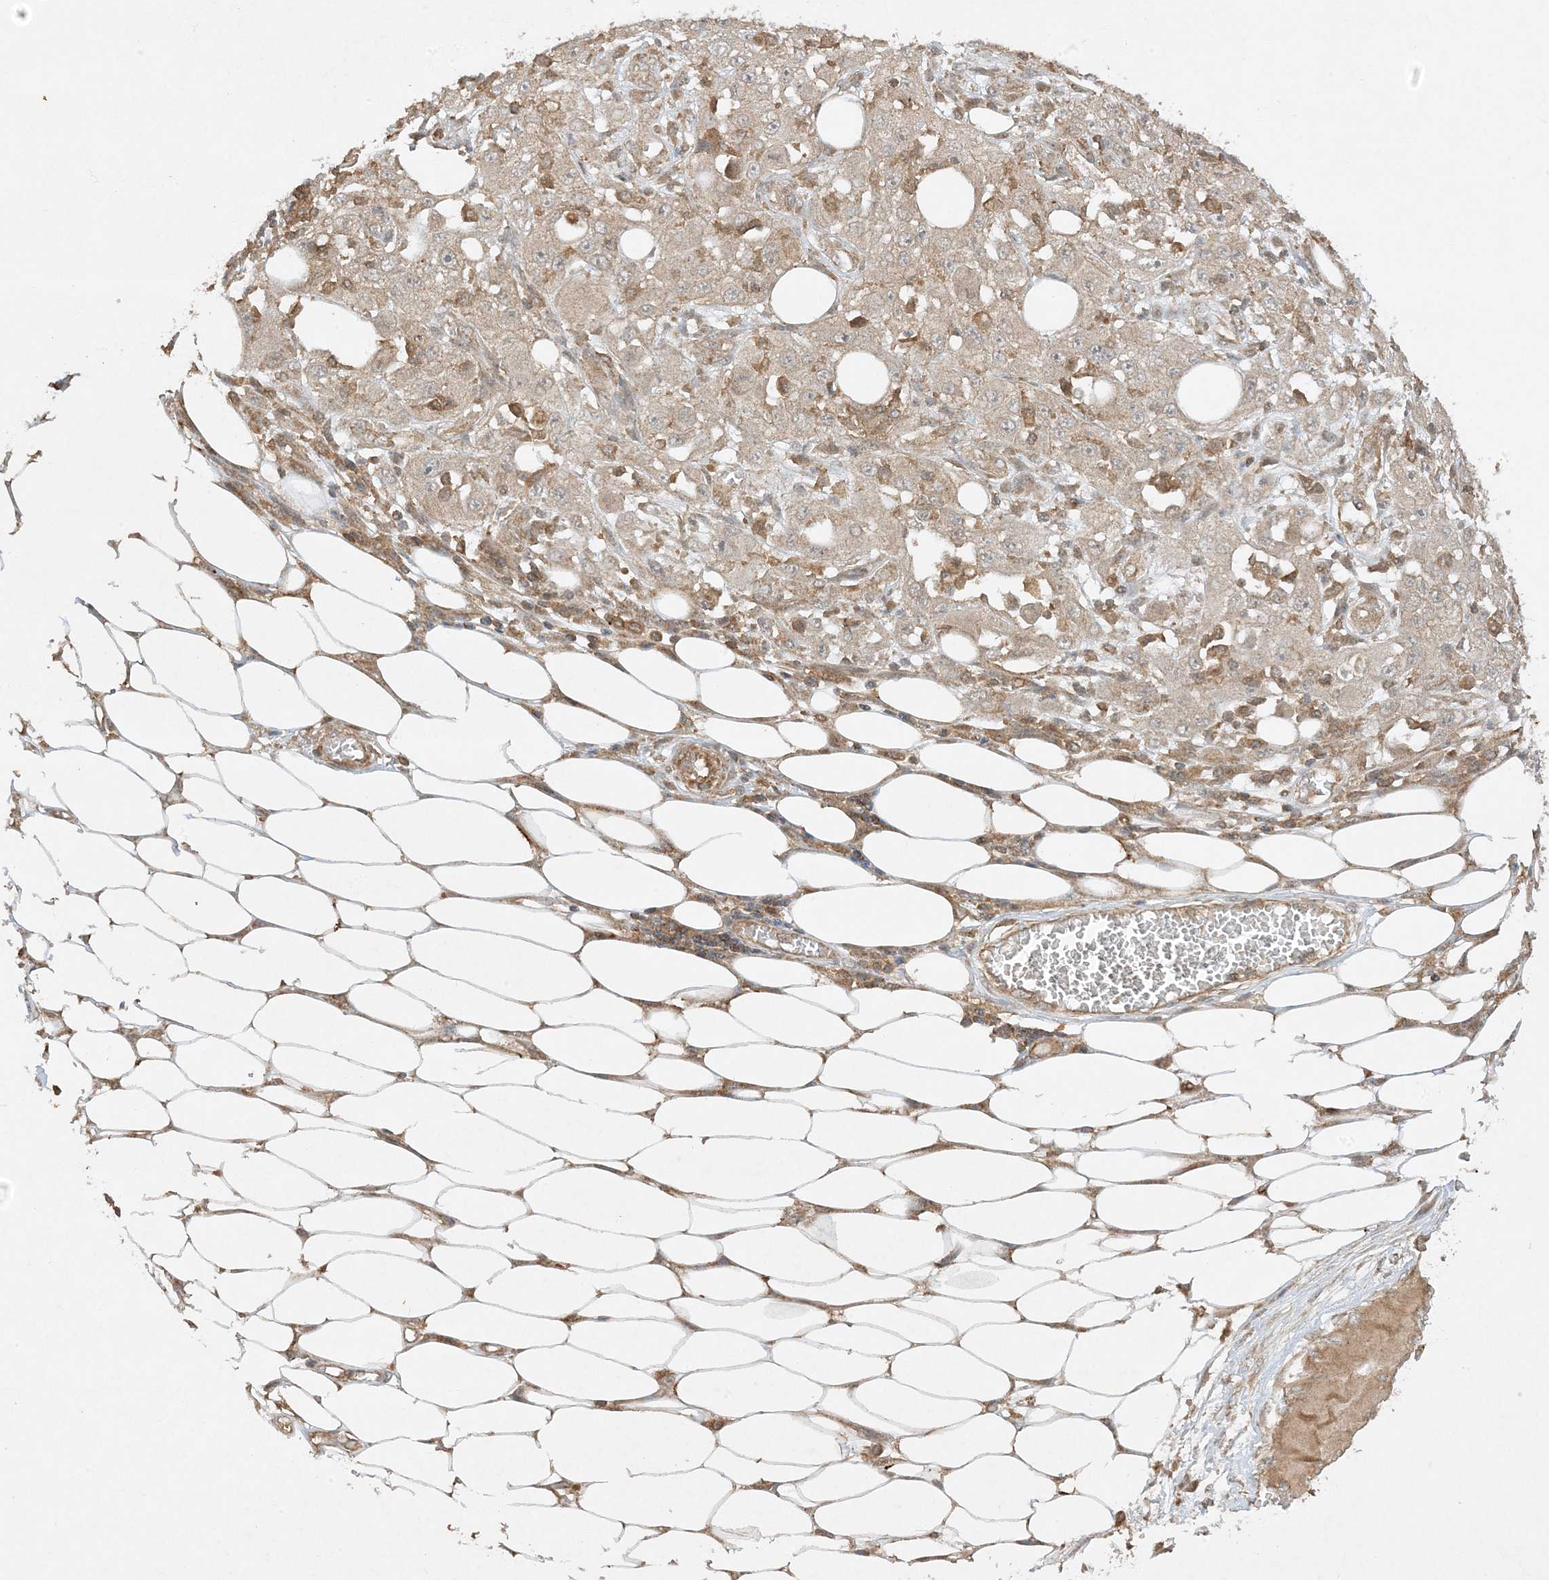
{"staining": {"intensity": "weak", "quantity": "<25%", "location": "cytoplasmic/membranous"}, "tissue": "skin cancer", "cell_type": "Tumor cells", "image_type": "cancer", "snomed": [{"axis": "morphology", "description": "Squamous cell carcinoma, NOS"}, {"axis": "morphology", "description": "Squamous cell carcinoma, metastatic, NOS"}, {"axis": "topography", "description": "Skin"}, {"axis": "topography", "description": "Lymph node"}], "caption": "Photomicrograph shows no significant protein expression in tumor cells of squamous cell carcinoma (skin).", "gene": "XRN1", "patient": {"sex": "male", "age": 75}}